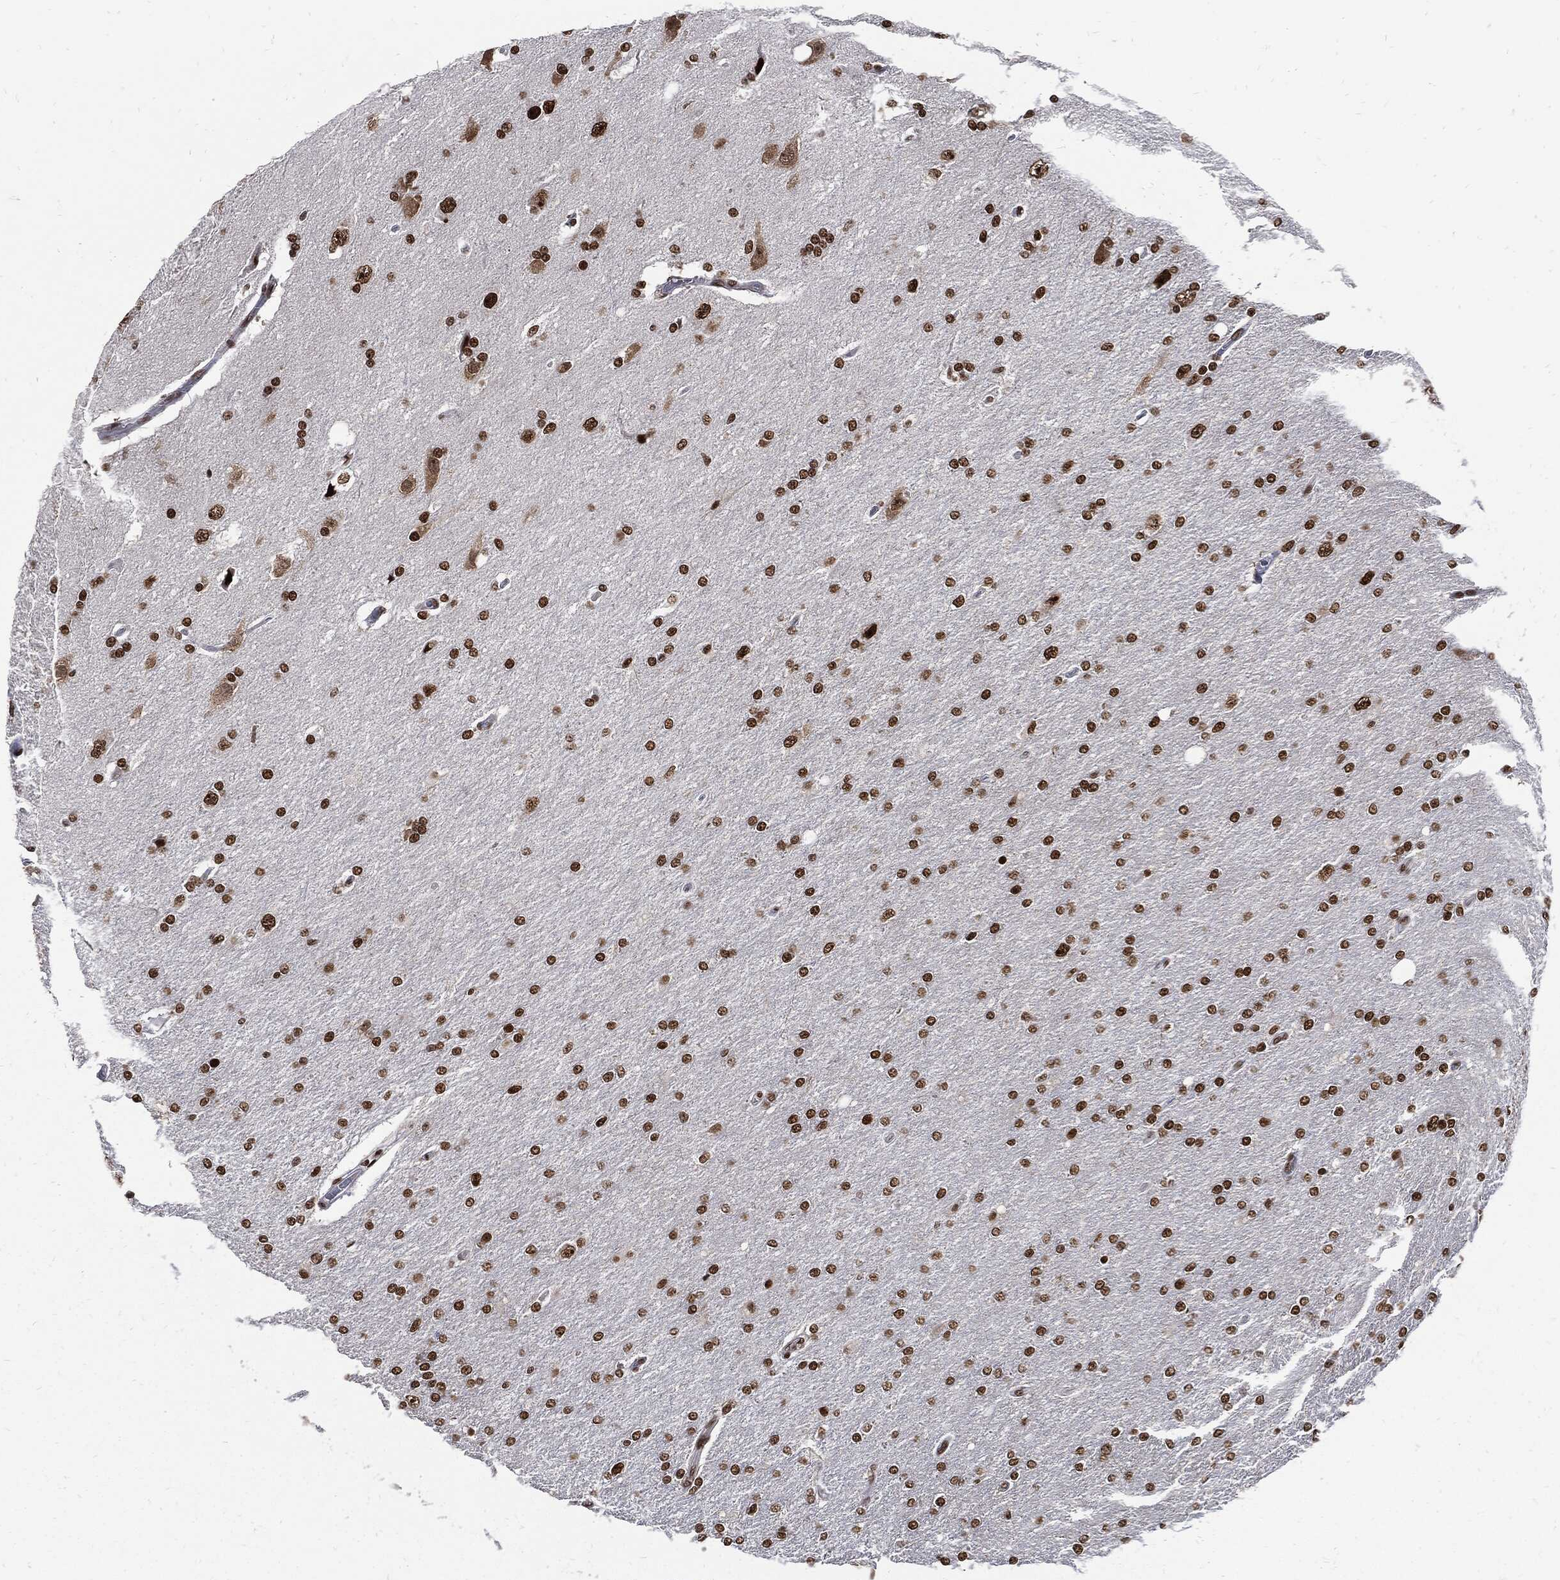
{"staining": {"intensity": "strong", "quantity": ">75%", "location": "nuclear"}, "tissue": "glioma", "cell_type": "Tumor cells", "image_type": "cancer", "snomed": [{"axis": "morphology", "description": "Glioma, malignant, High grade"}, {"axis": "topography", "description": "Cerebral cortex"}], "caption": "This photomicrograph shows immunohistochemistry (IHC) staining of human malignant glioma (high-grade), with high strong nuclear staining in about >75% of tumor cells.", "gene": "TERF2", "patient": {"sex": "male", "age": 70}}